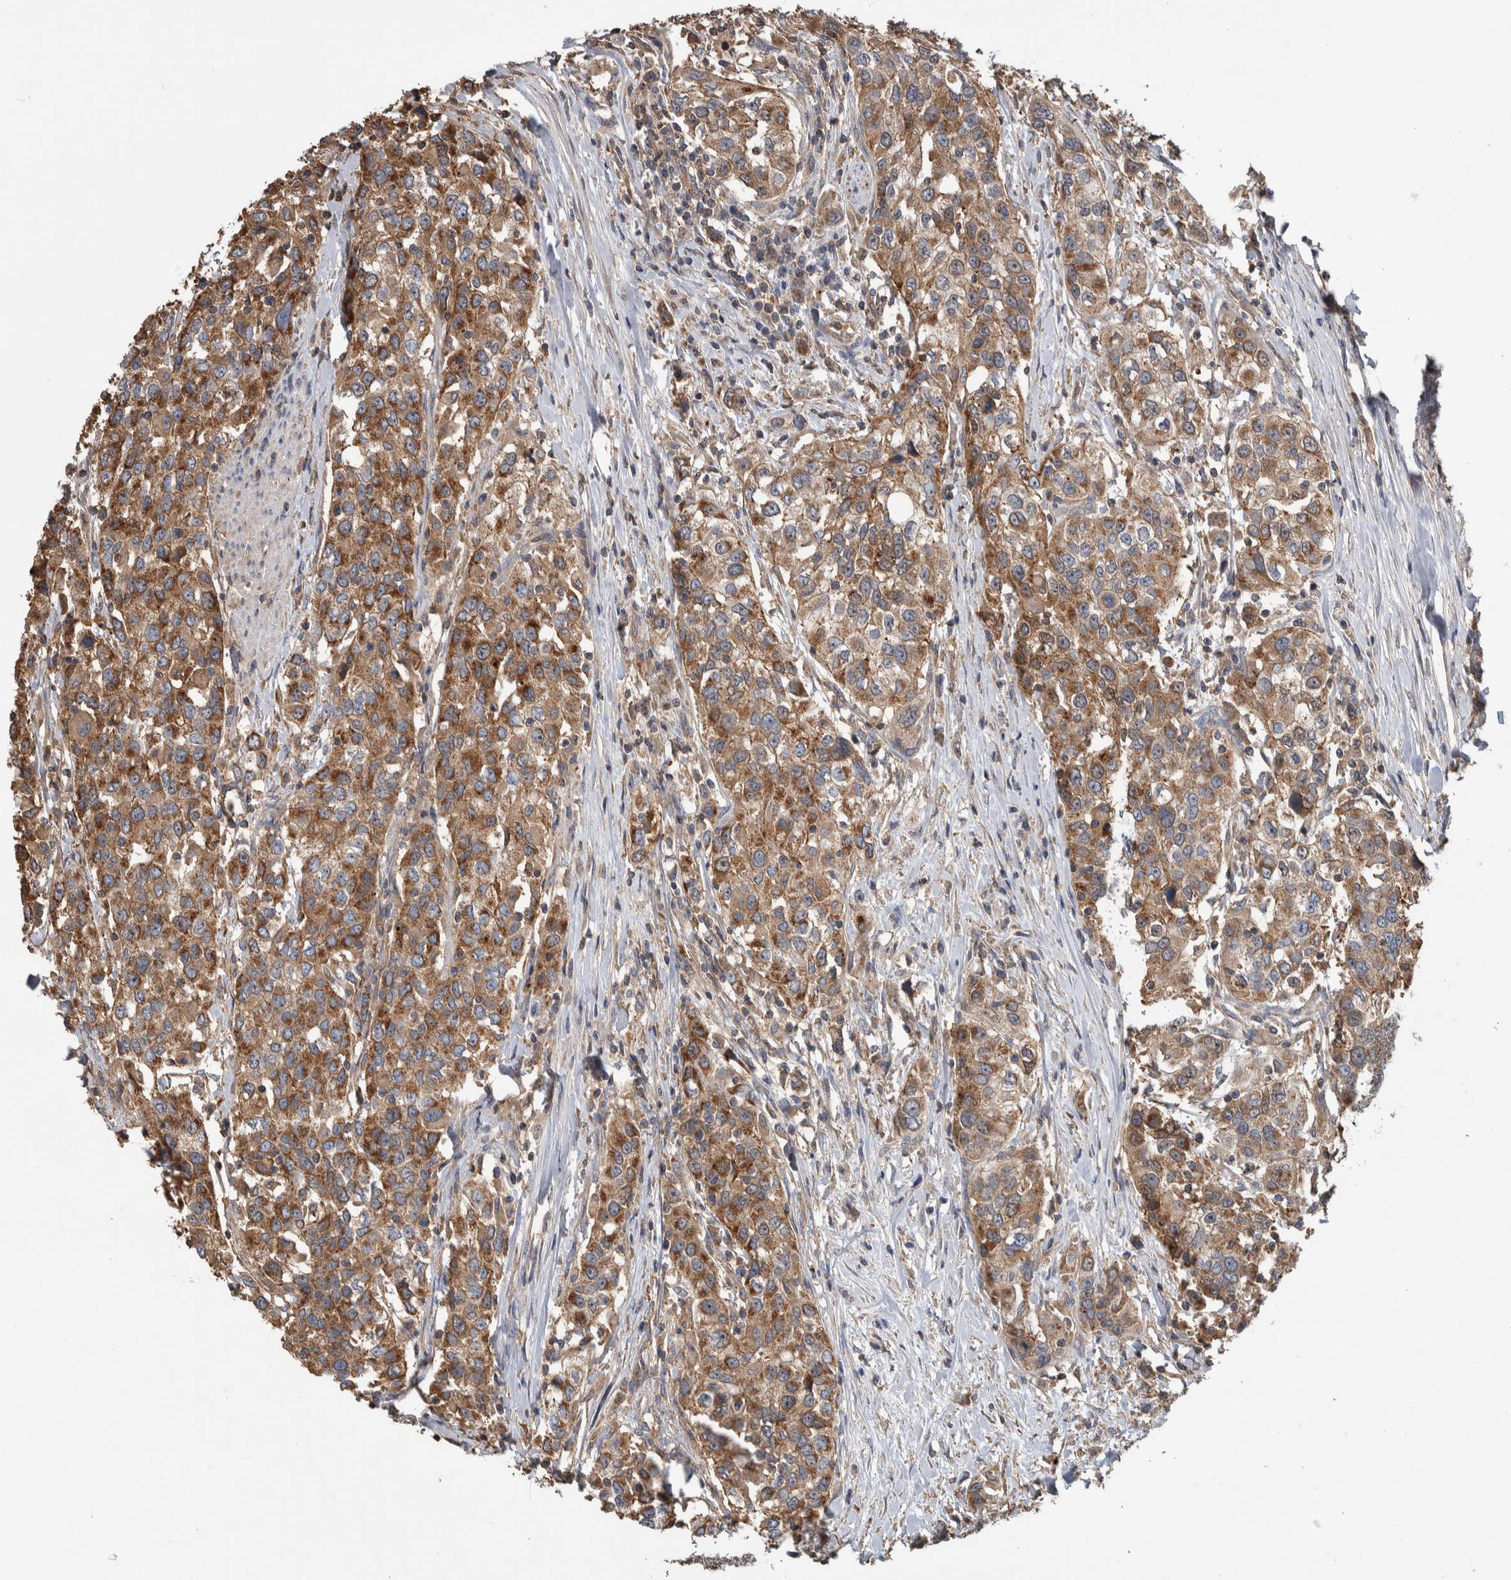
{"staining": {"intensity": "moderate", "quantity": ">75%", "location": "cytoplasmic/membranous"}, "tissue": "urothelial cancer", "cell_type": "Tumor cells", "image_type": "cancer", "snomed": [{"axis": "morphology", "description": "Urothelial carcinoma, High grade"}, {"axis": "topography", "description": "Urinary bladder"}], "caption": "Tumor cells display medium levels of moderate cytoplasmic/membranous staining in about >75% of cells in urothelial cancer. Nuclei are stained in blue.", "gene": "SDCBP", "patient": {"sex": "female", "age": 80}}